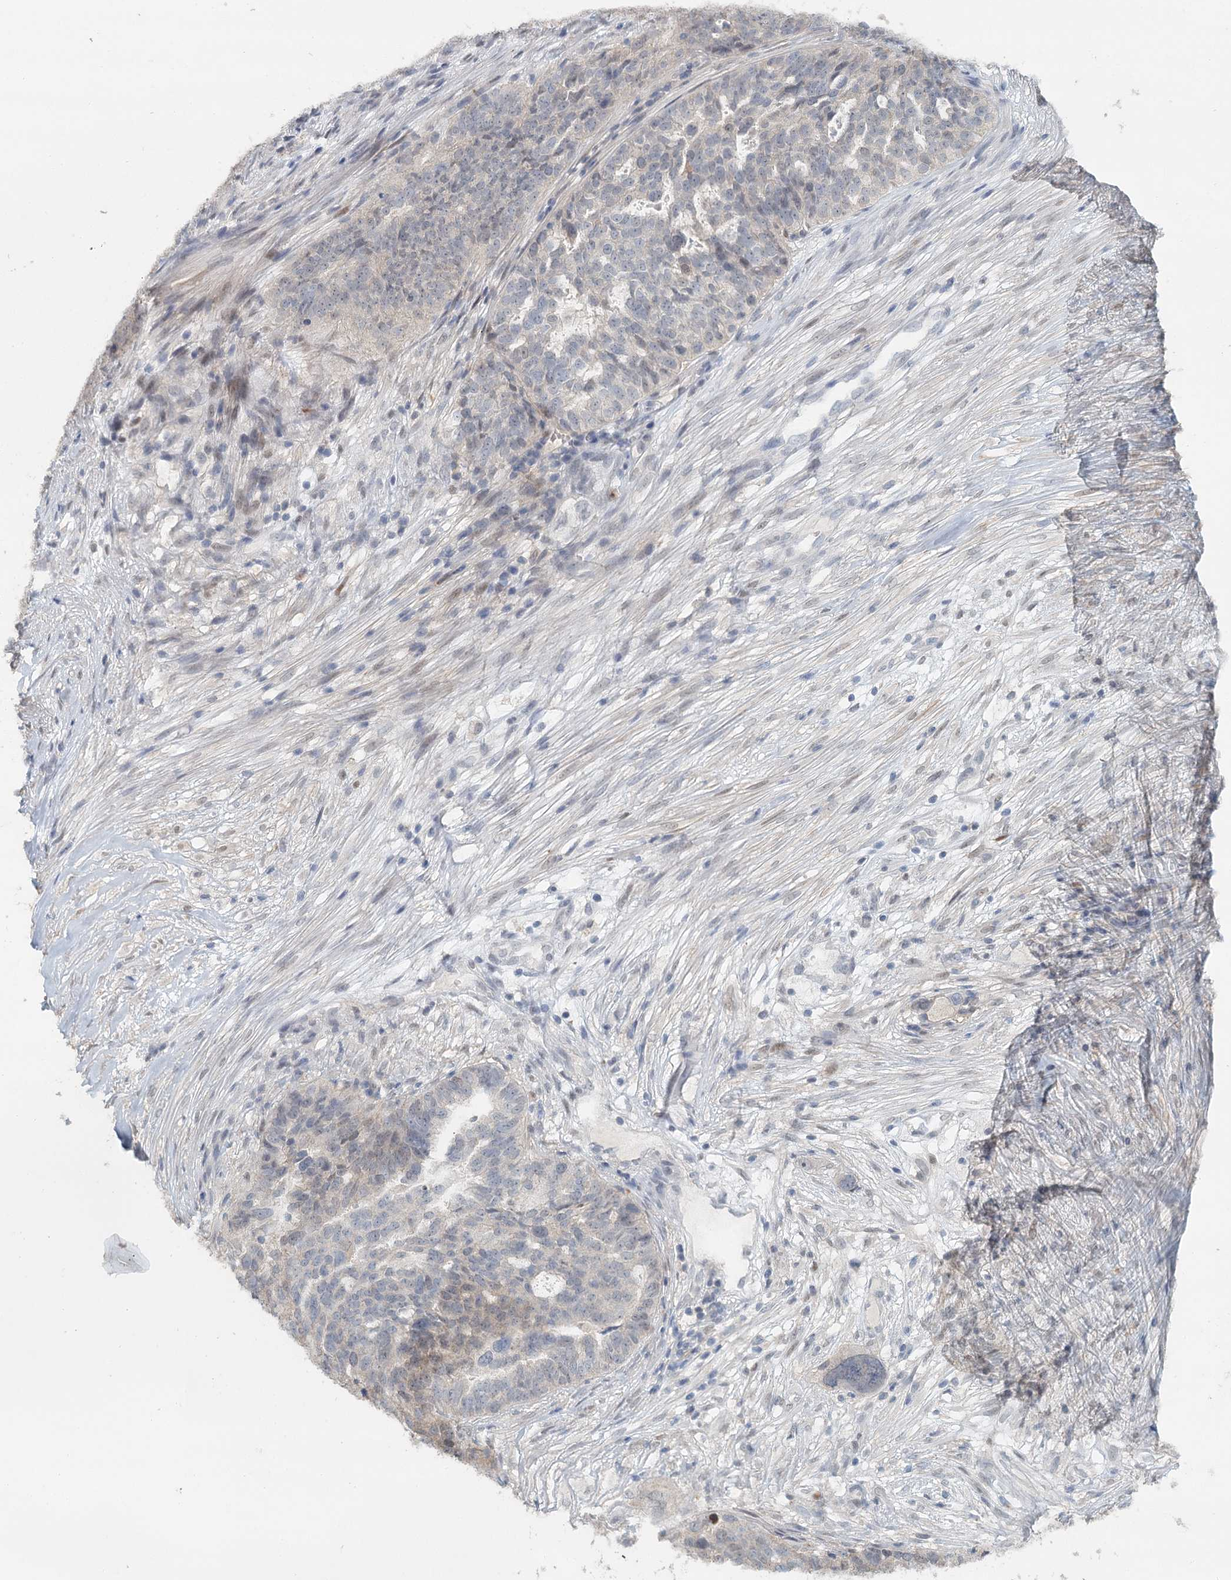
{"staining": {"intensity": "negative", "quantity": "none", "location": "none"}, "tissue": "ovarian cancer", "cell_type": "Tumor cells", "image_type": "cancer", "snomed": [{"axis": "morphology", "description": "Cystadenocarcinoma, serous, NOS"}, {"axis": "topography", "description": "Ovary"}], "caption": "IHC of ovarian cancer demonstrates no expression in tumor cells.", "gene": "ADK", "patient": {"sex": "female", "age": 59}}